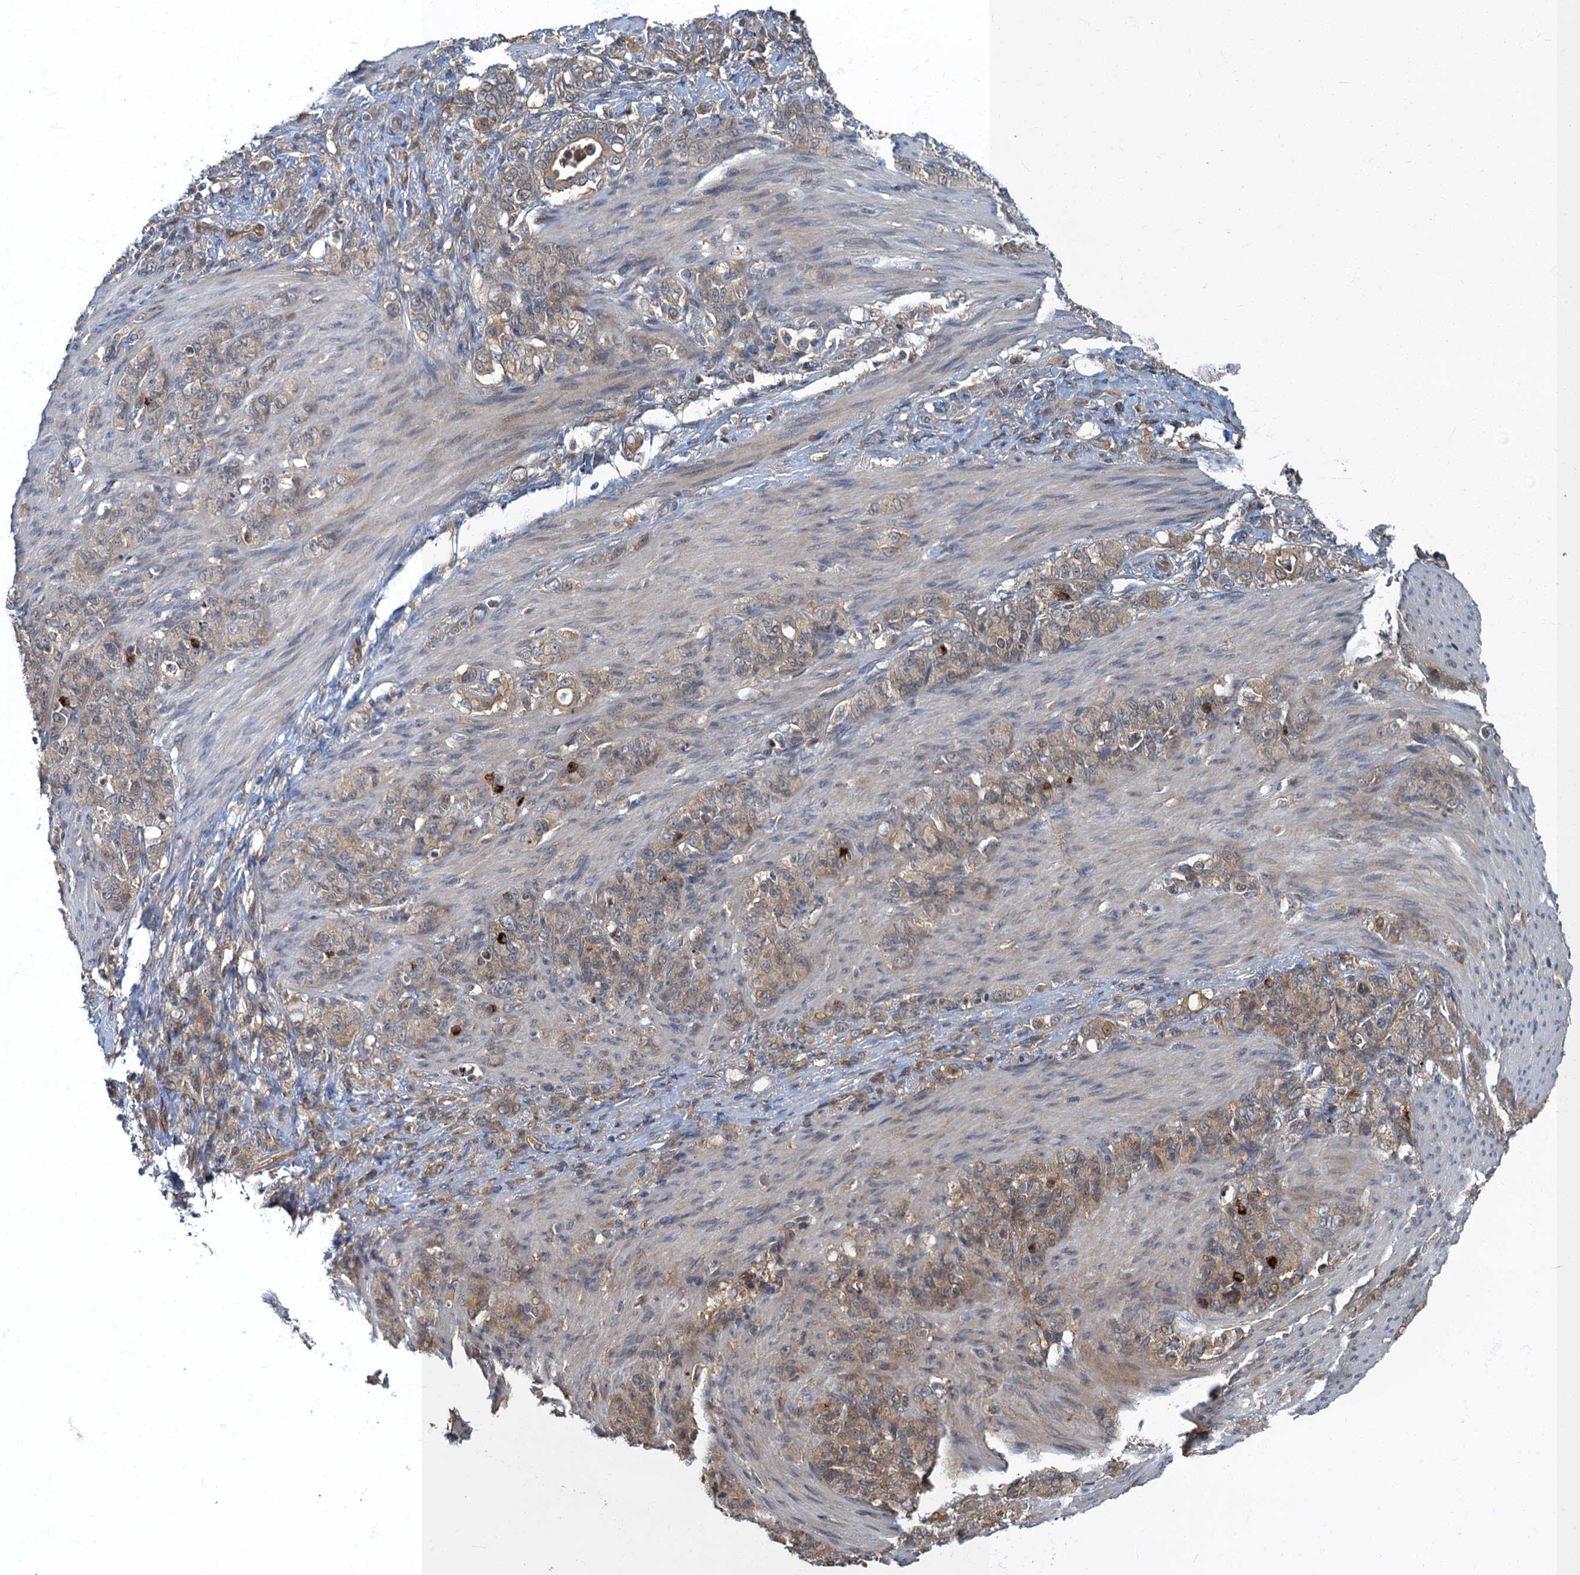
{"staining": {"intensity": "moderate", "quantity": ">75%", "location": "cytoplasmic/membranous"}, "tissue": "stomach cancer", "cell_type": "Tumor cells", "image_type": "cancer", "snomed": [{"axis": "morphology", "description": "Adenocarcinoma, NOS"}, {"axis": "topography", "description": "Stomach"}], "caption": "Immunohistochemical staining of human stomach adenocarcinoma exhibits moderate cytoplasmic/membranous protein positivity in about >75% of tumor cells.", "gene": "TBCK", "patient": {"sex": "female", "age": 79}}